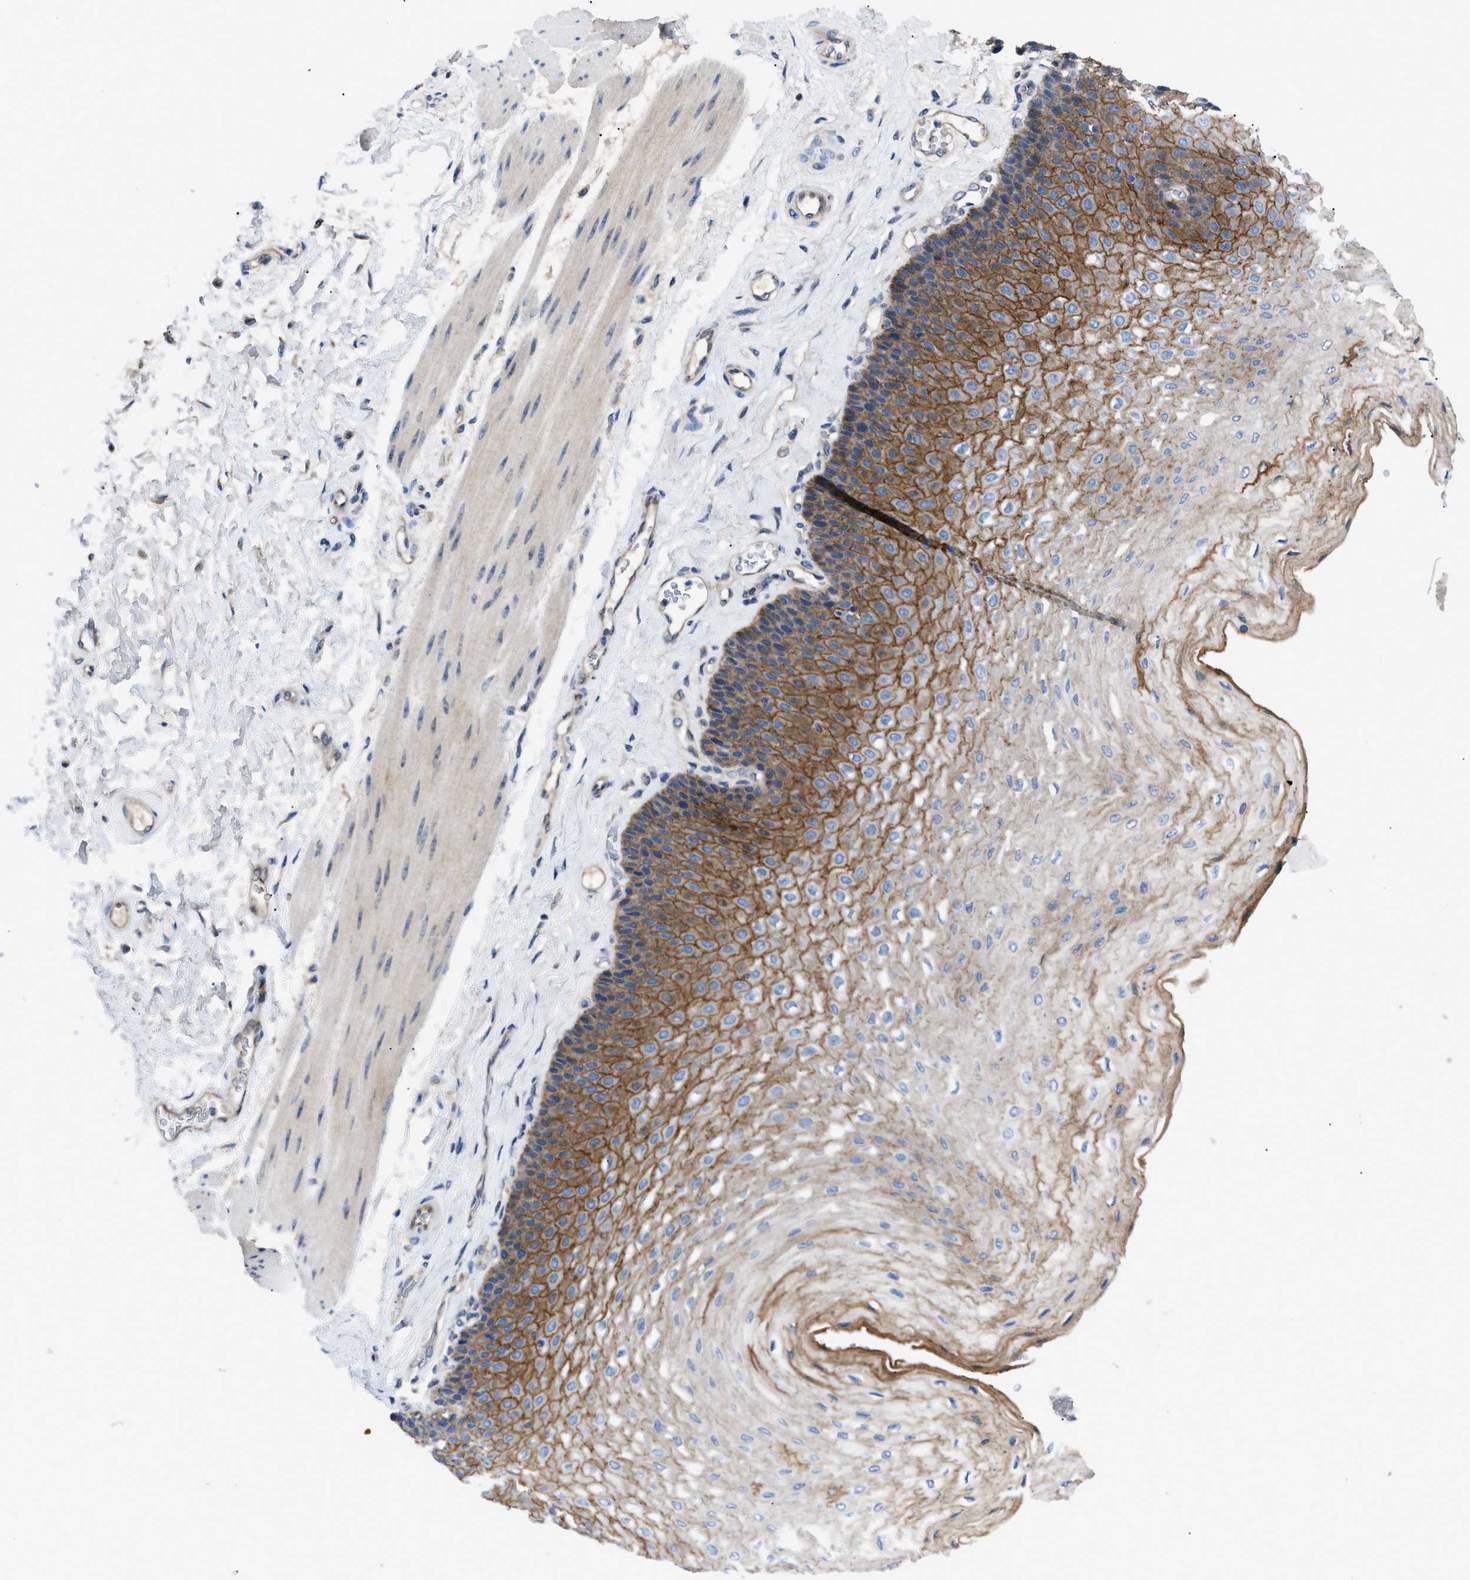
{"staining": {"intensity": "moderate", "quantity": ">75%", "location": "cytoplasmic/membranous"}, "tissue": "esophagus", "cell_type": "Squamous epithelial cells", "image_type": "normal", "snomed": [{"axis": "morphology", "description": "Normal tissue, NOS"}, {"axis": "topography", "description": "Esophagus"}], "caption": "Protein analysis of normal esophagus displays moderate cytoplasmic/membranous expression in about >75% of squamous epithelial cells.", "gene": "ZDHHC24", "patient": {"sex": "female", "age": 72}}